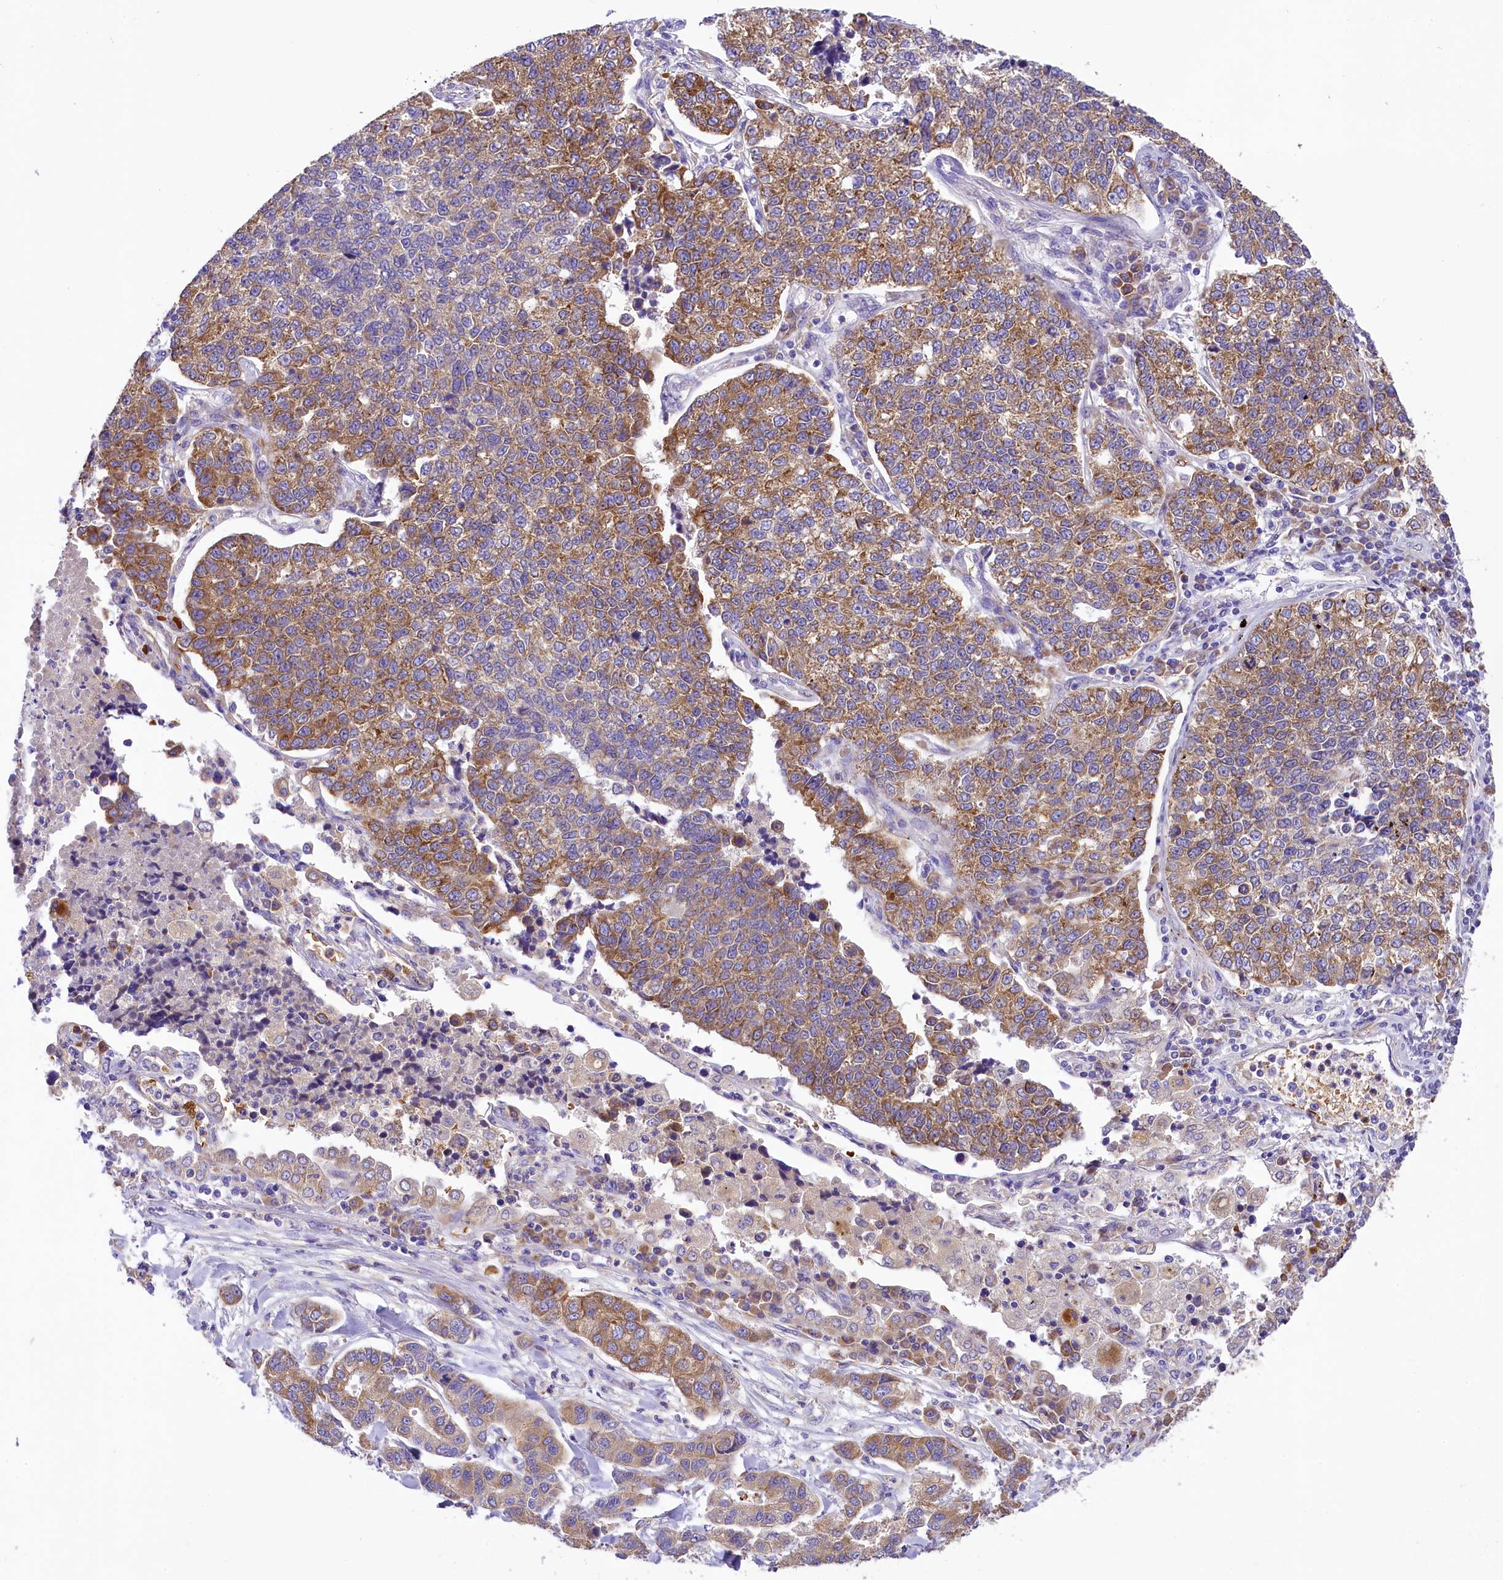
{"staining": {"intensity": "moderate", "quantity": ">75%", "location": "cytoplasmic/membranous"}, "tissue": "lung cancer", "cell_type": "Tumor cells", "image_type": "cancer", "snomed": [{"axis": "morphology", "description": "Adenocarcinoma, NOS"}, {"axis": "topography", "description": "Lung"}], "caption": "Immunohistochemistry (IHC) of lung cancer shows medium levels of moderate cytoplasmic/membranous staining in about >75% of tumor cells. Nuclei are stained in blue.", "gene": "LARP4", "patient": {"sex": "male", "age": 49}}